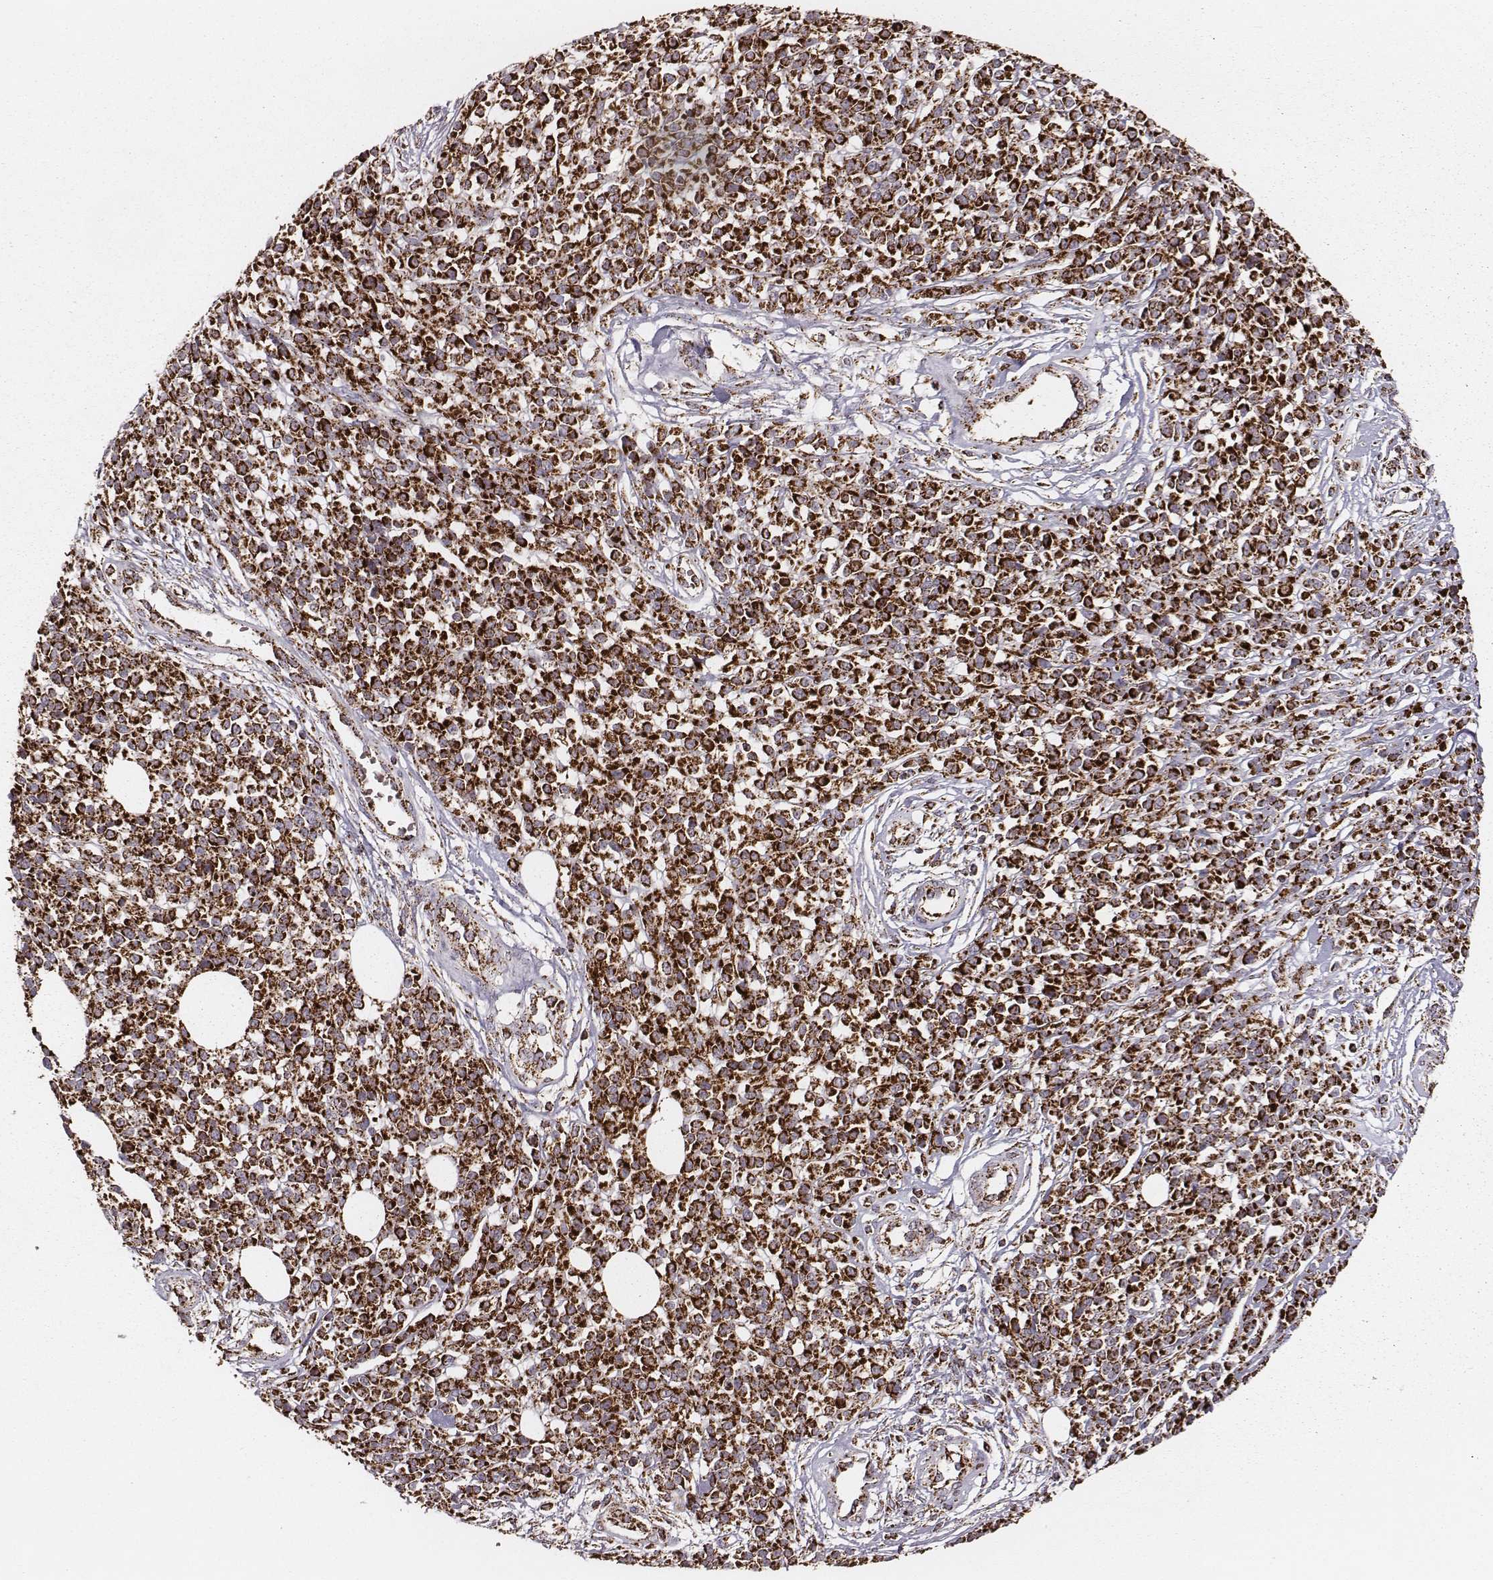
{"staining": {"intensity": "strong", "quantity": ">75%", "location": "cytoplasmic/membranous"}, "tissue": "melanoma", "cell_type": "Tumor cells", "image_type": "cancer", "snomed": [{"axis": "morphology", "description": "Malignant melanoma, NOS"}, {"axis": "topography", "description": "Skin"}, {"axis": "topography", "description": "Skin of trunk"}], "caption": "Human malignant melanoma stained with a brown dye reveals strong cytoplasmic/membranous positive expression in about >75% of tumor cells.", "gene": "TUFM", "patient": {"sex": "male", "age": 74}}